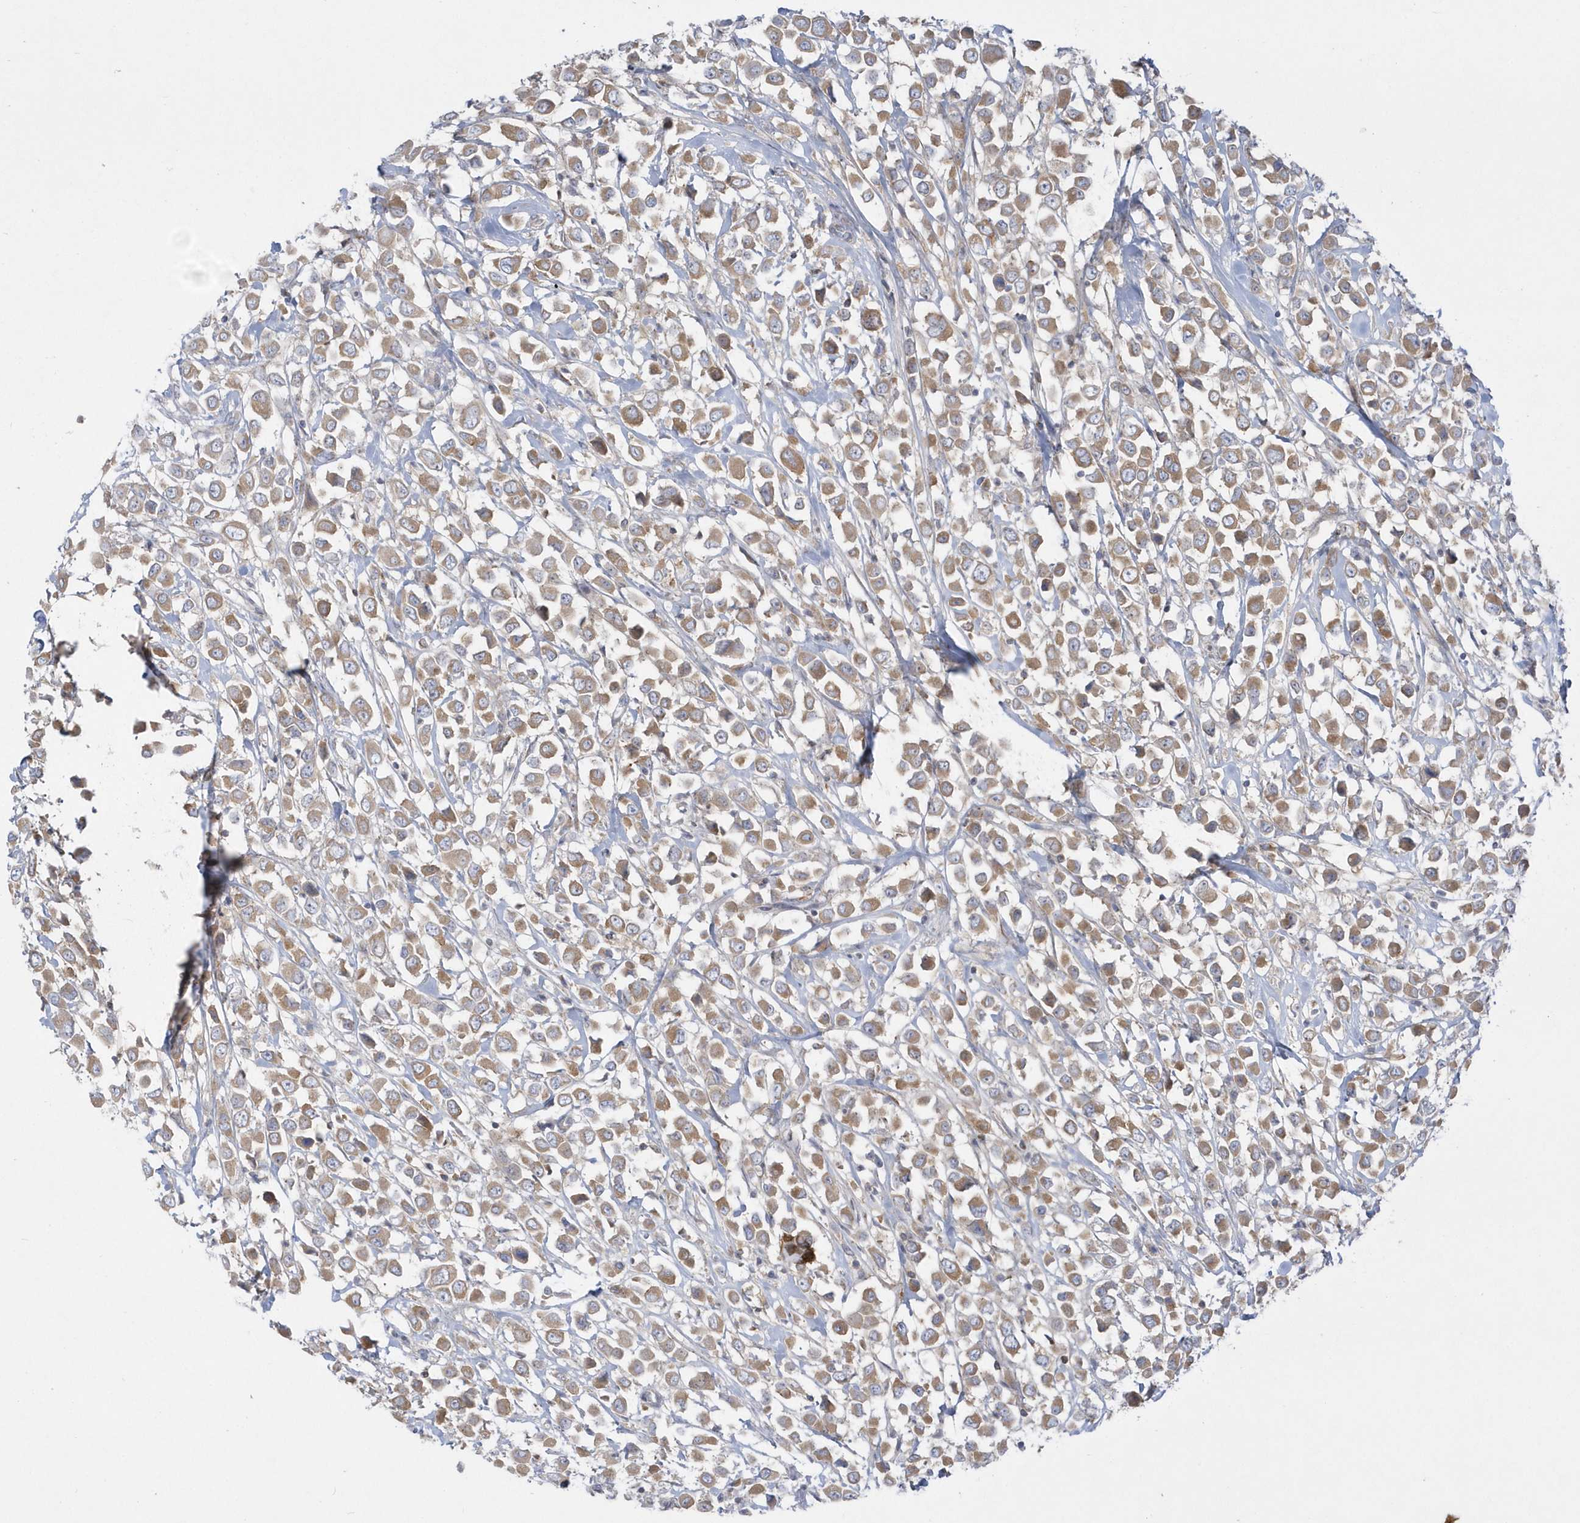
{"staining": {"intensity": "moderate", "quantity": ">75%", "location": "cytoplasmic/membranous"}, "tissue": "breast cancer", "cell_type": "Tumor cells", "image_type": "cancer", "snomed": [{"axis": "morphology", "description": "Duct carcinoma"}, {"axis": "topography", "description": "Breast"}], "caption": "A photomicrograph of human invasive ductal carcinoma (breast) stained for a protein displays moderate cytoplasmic/membranous brown staining in tumor cells. The protein is shown in brown color, while the nuclei are stained blue.", "gene": "DNAJC18", "patient": {"sex": "female", "age": 61}}